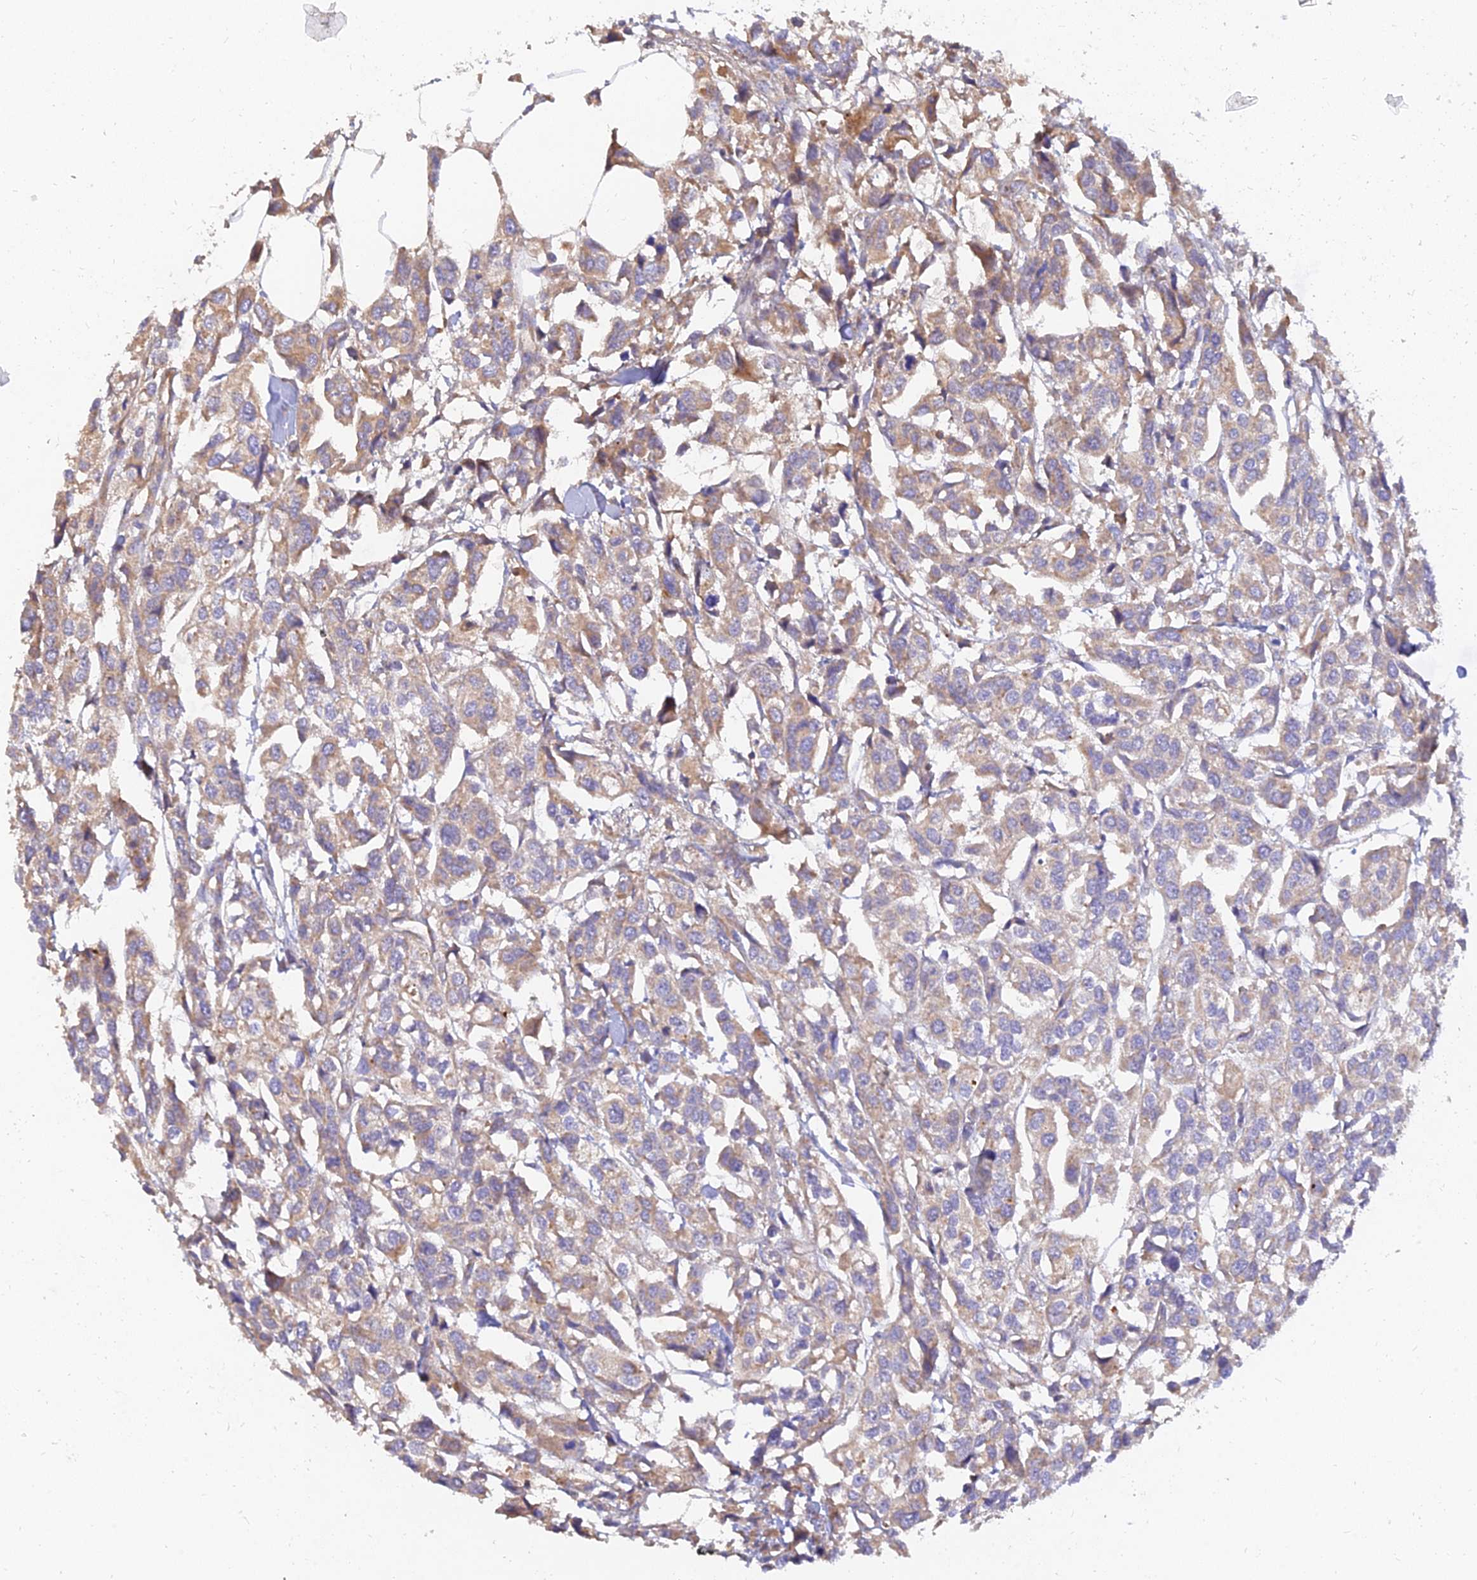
{"staining": {"intensity": "weak", "quantity": "25%-75%", "location": "cytoplasmic/membranous"}, "tissue": "urothelial cancer", "cell_type": "Tumor cells", "image_type": "cancer", "snomed": [{"axis": "morphology", "description": "Urothelial carcinoma, High grade"}, {"axis": "topography", "description": "Urinary bladder"}], "caption": "An image of urothelial cancer stained for a protein exhibits weak cytoplasmic/membranous brown staining in tumor cells. The staining is performed using DAB (3,3'-diaminobenzidine) brown chromogen to label protein expression. The nuclei are counter-stained blue using hematoxylin.", "gene": "MROH1", "patient": {"sex": "male", "age": 67}}